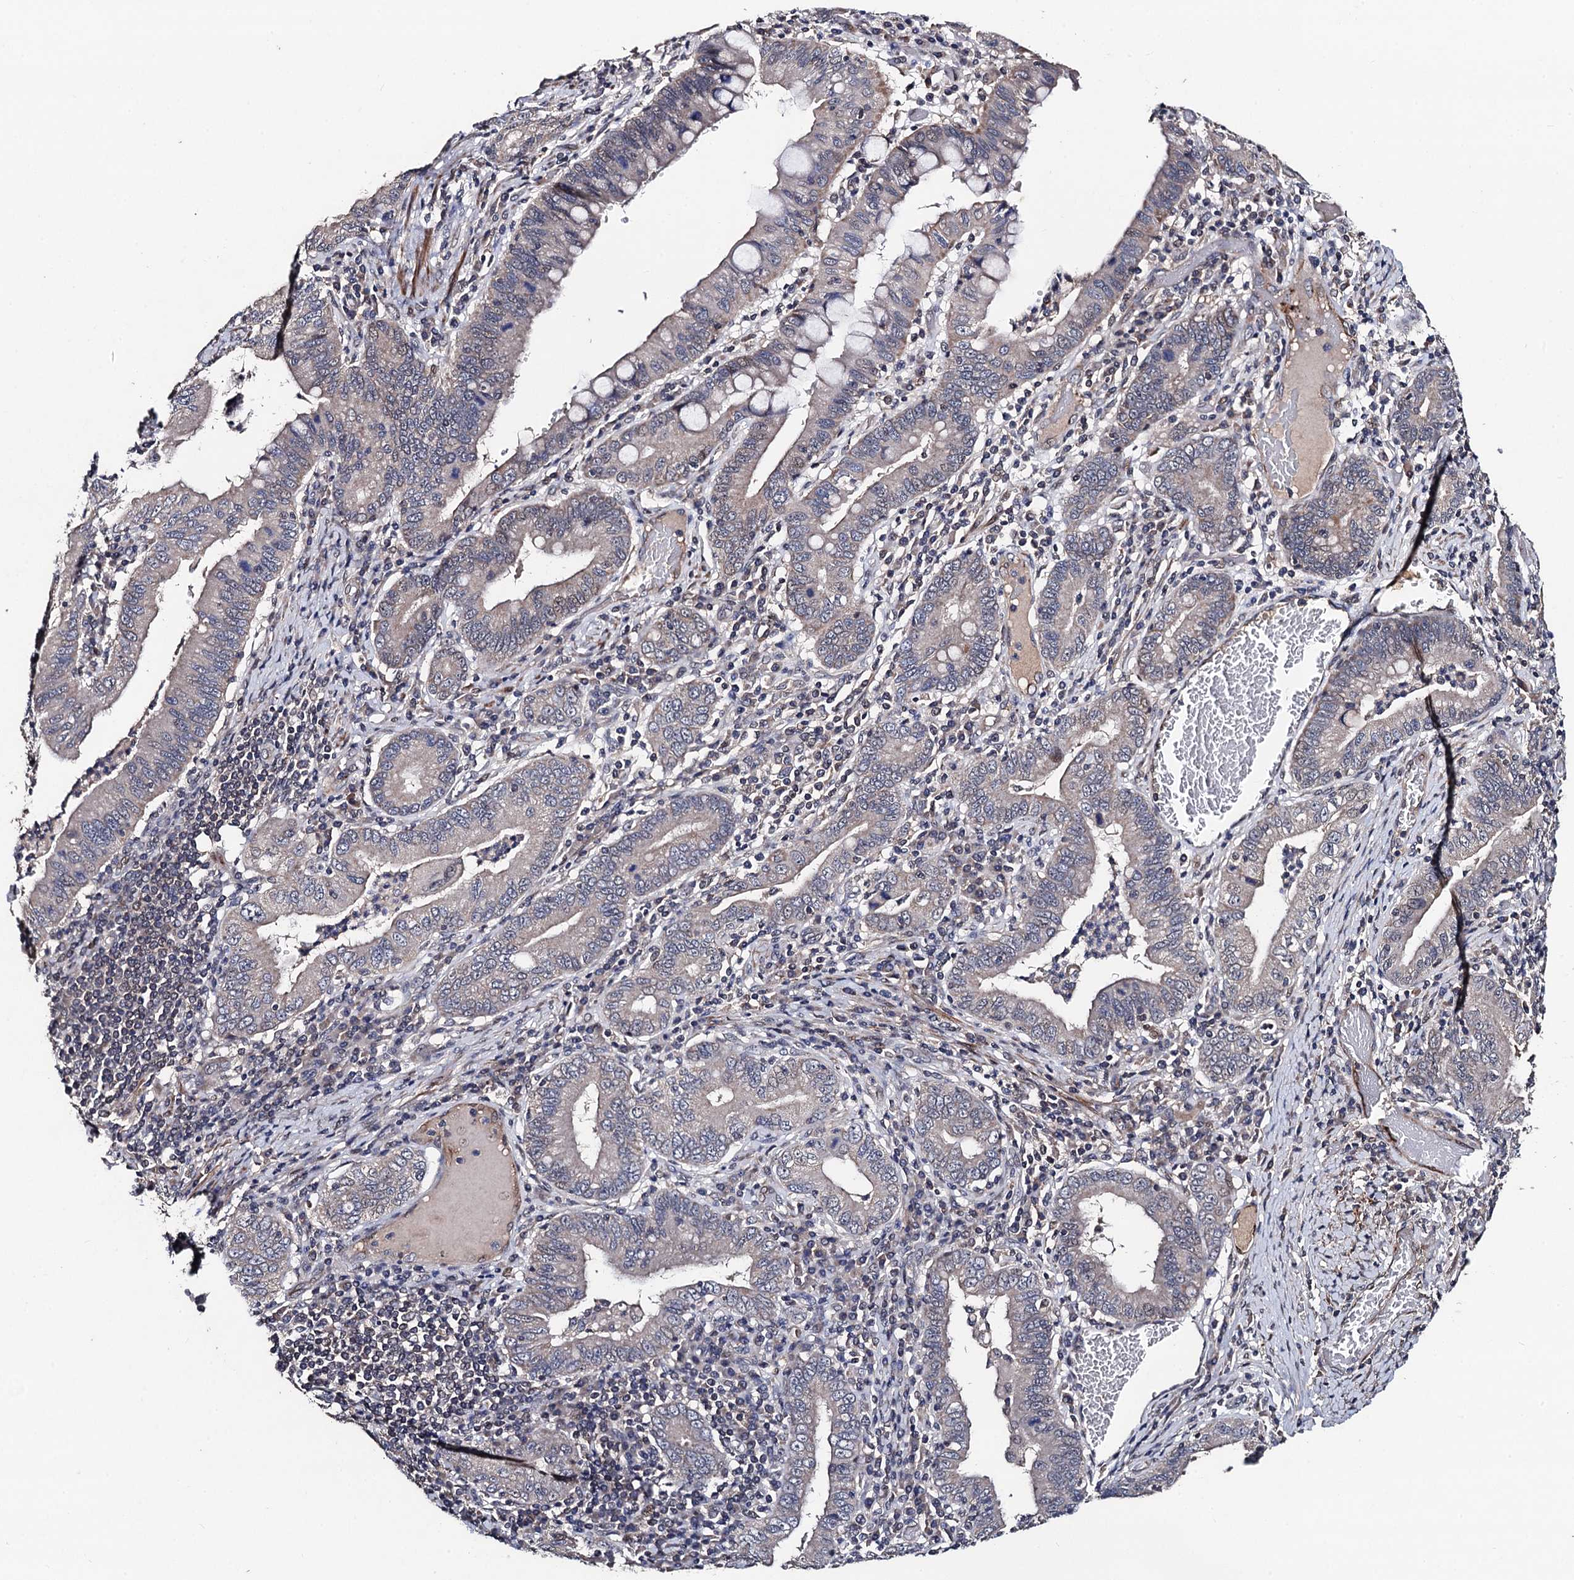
{"staining": {"intensity": "weak", "quantity": "<25%", "location": "cytoplasmic/membranous"}, "tissue": "stomach cancer", "cell_type": "Tumor cells", "image_type": "cancer", "snomed": [{"axis": "morphology", "description": "Normal tissue, NOS"}, {"axis": "morphology", "description": "Adenocarcinoma, NOS"}, {"axis": "topography", "description": "Esophagus"}, {"axis": "topography", "description": "Stomach, upper"}, {"axis": "topography", "description": "Peripheral nerve tissue"}], "caption": "IHC micrograph of neoplastic tissue: stomach cancer (adenocarcinoma) stained with DAB (3,3'-diaminobenzidine) exhibits no significant protein expression in tumor cells.", "gene": "PPTC7", "patient": {"sex": "male", "age": 62}}